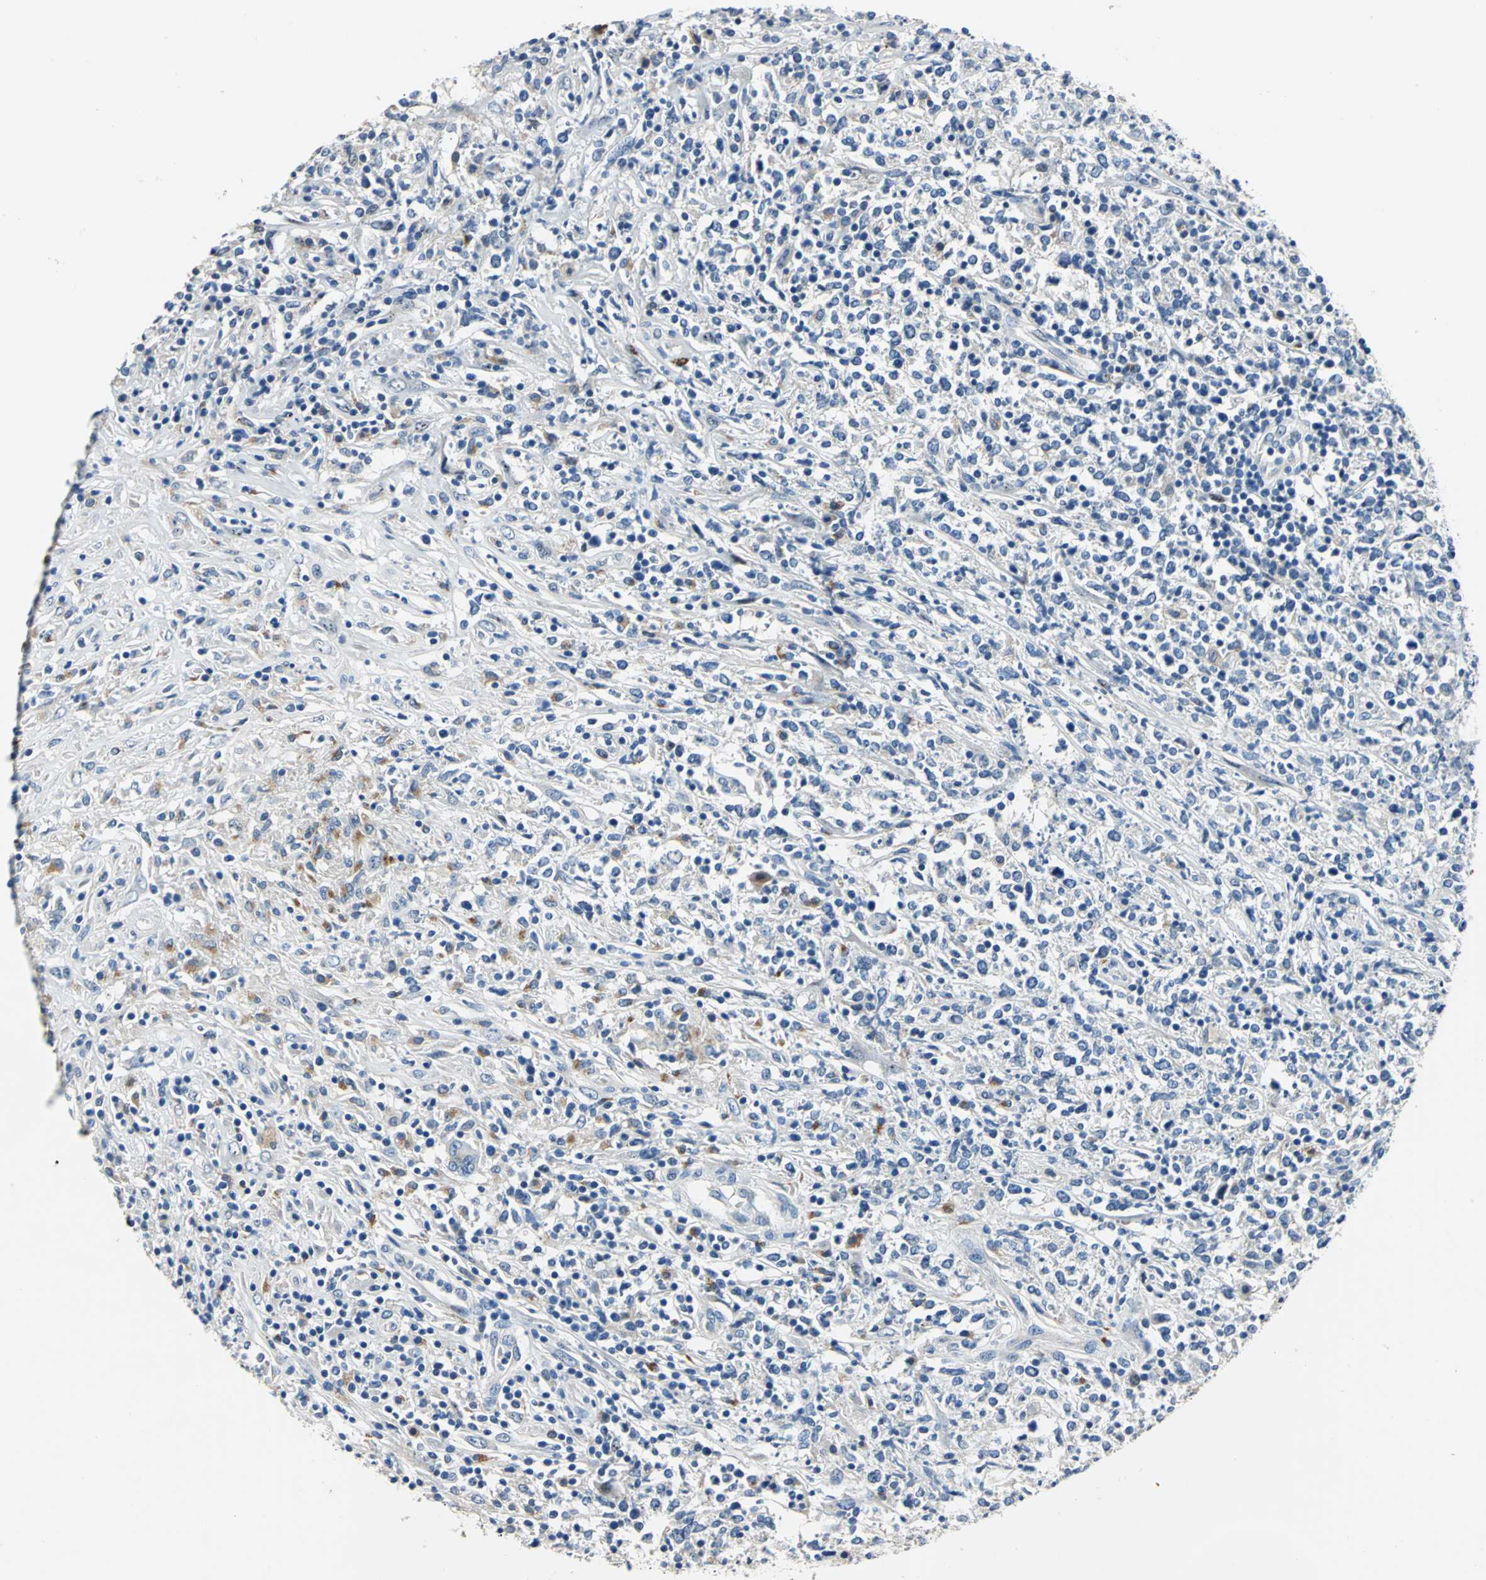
{"staining": {"intensity": "negative", "quantity": "none", "location": "none"}, "tissue": "lymphoma", "cell_type": "Tumor cells", "image_type": "cancer", "snomed": [{"axis": "morphology", "description": "Malignant lymphoma, non-Hodgkin's type, High grade"}, {"axis": "topography", "description": "Lymph node"}], "caption": "A high-resolution histopathology image shows IHC staining of high-grade malignant lymphoma, non-Hodgkin's type, which demonstrates no significant positivity in tumor cells.", "gene": "RASD2", "patient": {"sex": "female", "age": 84}}